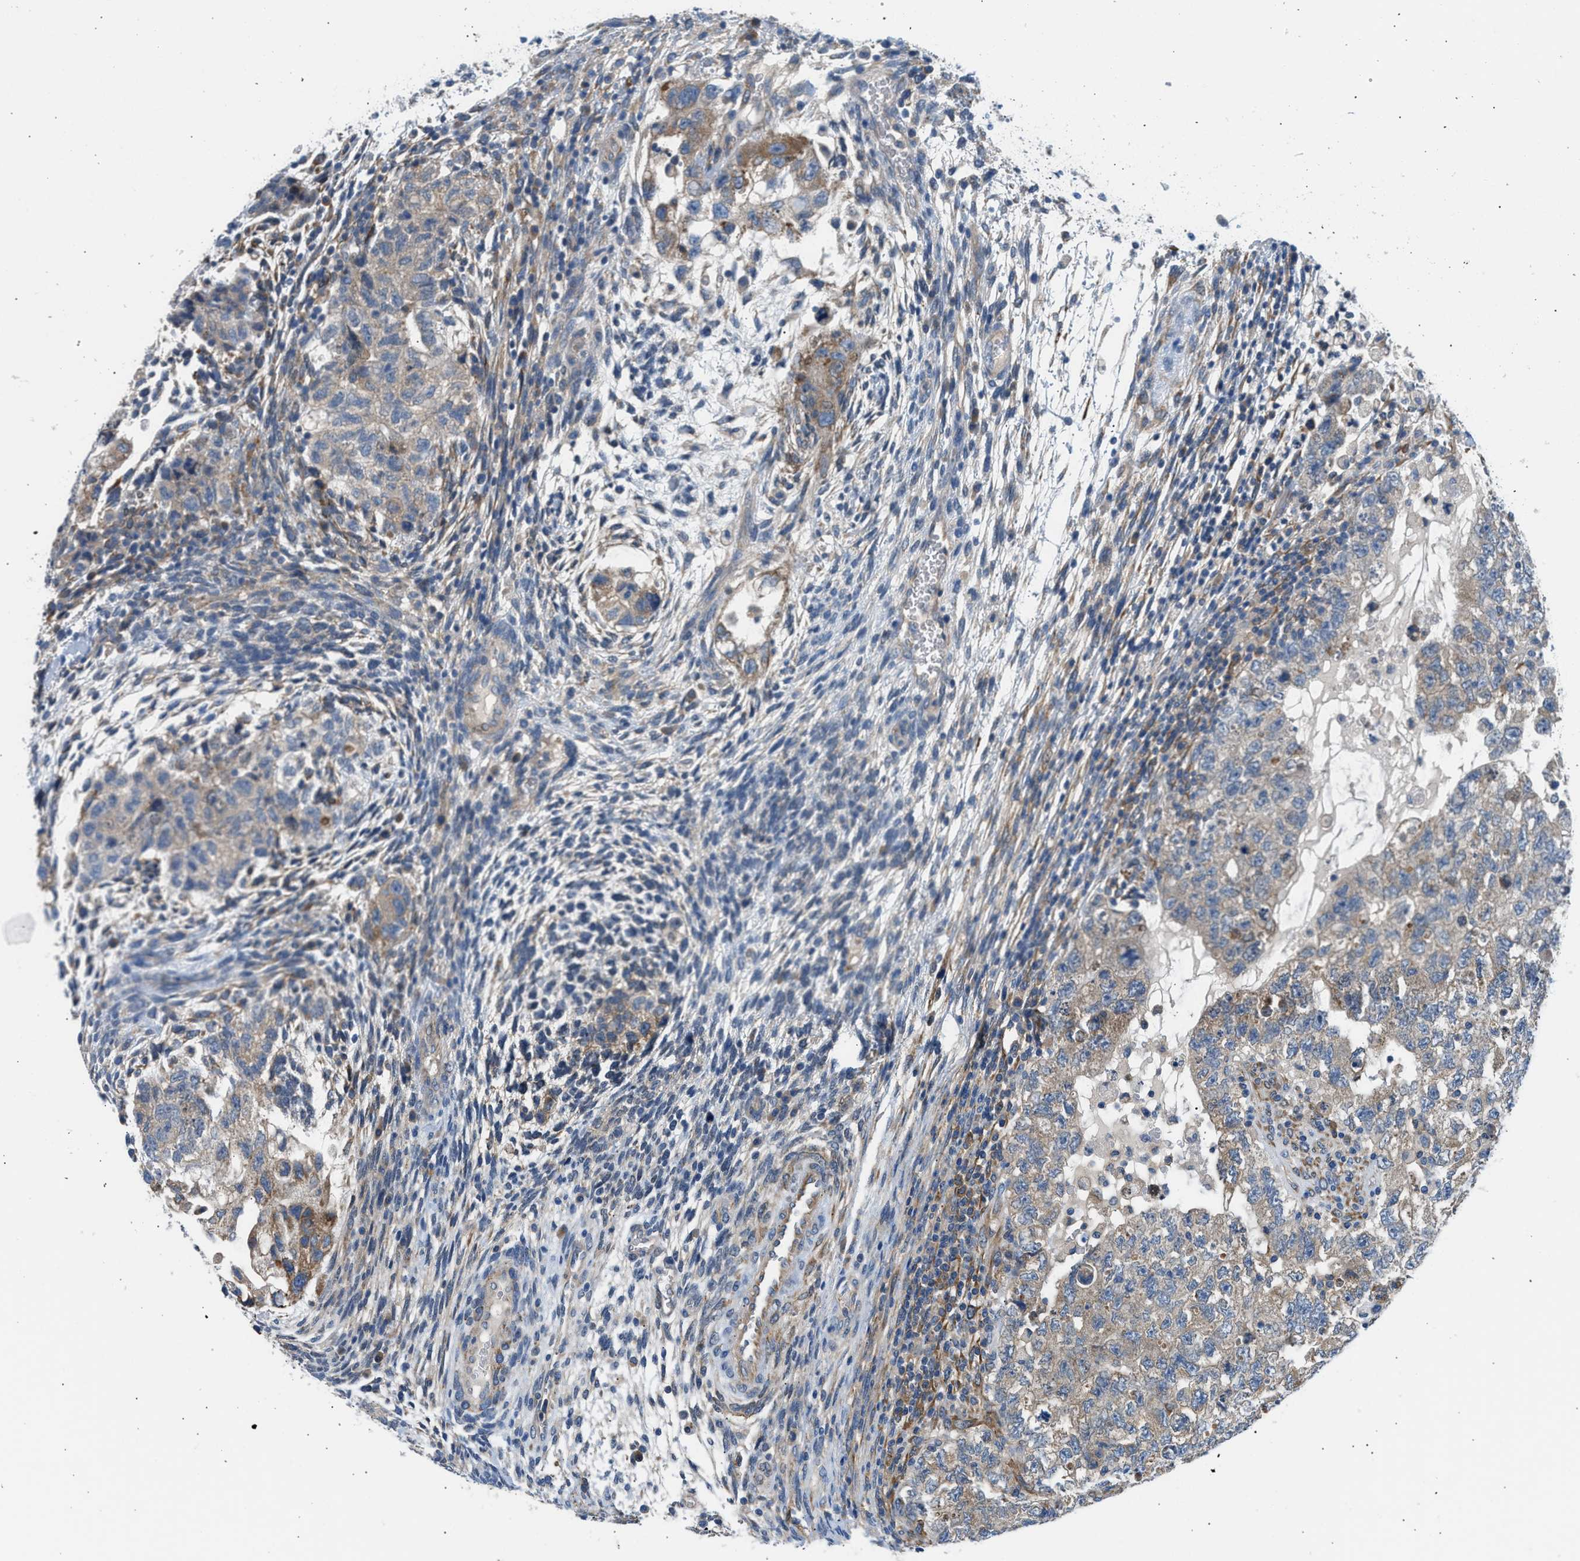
{"staining": {"intensity": "moderate", "quantity": "<25%", "location": "cytoplasmic/membranous"}, "tissue": "testis cancer", "cell_type": "Tumor cells", "image_type": "cancer", "snomed": [{"axis": "morphology", "description": "Carcinoma, Embryonal, NOS"}, {"axis": "topography", "description": "Testis"}], "caption": "This image displays immunohistochemistry (IHC) staining of human testis embryonal carcinoma, with low moderate cytoplasmic/membranous staining in about <25% of tumor cells.", "gene": "BNC2", "patient": {"sex": "male", "age": 36}}